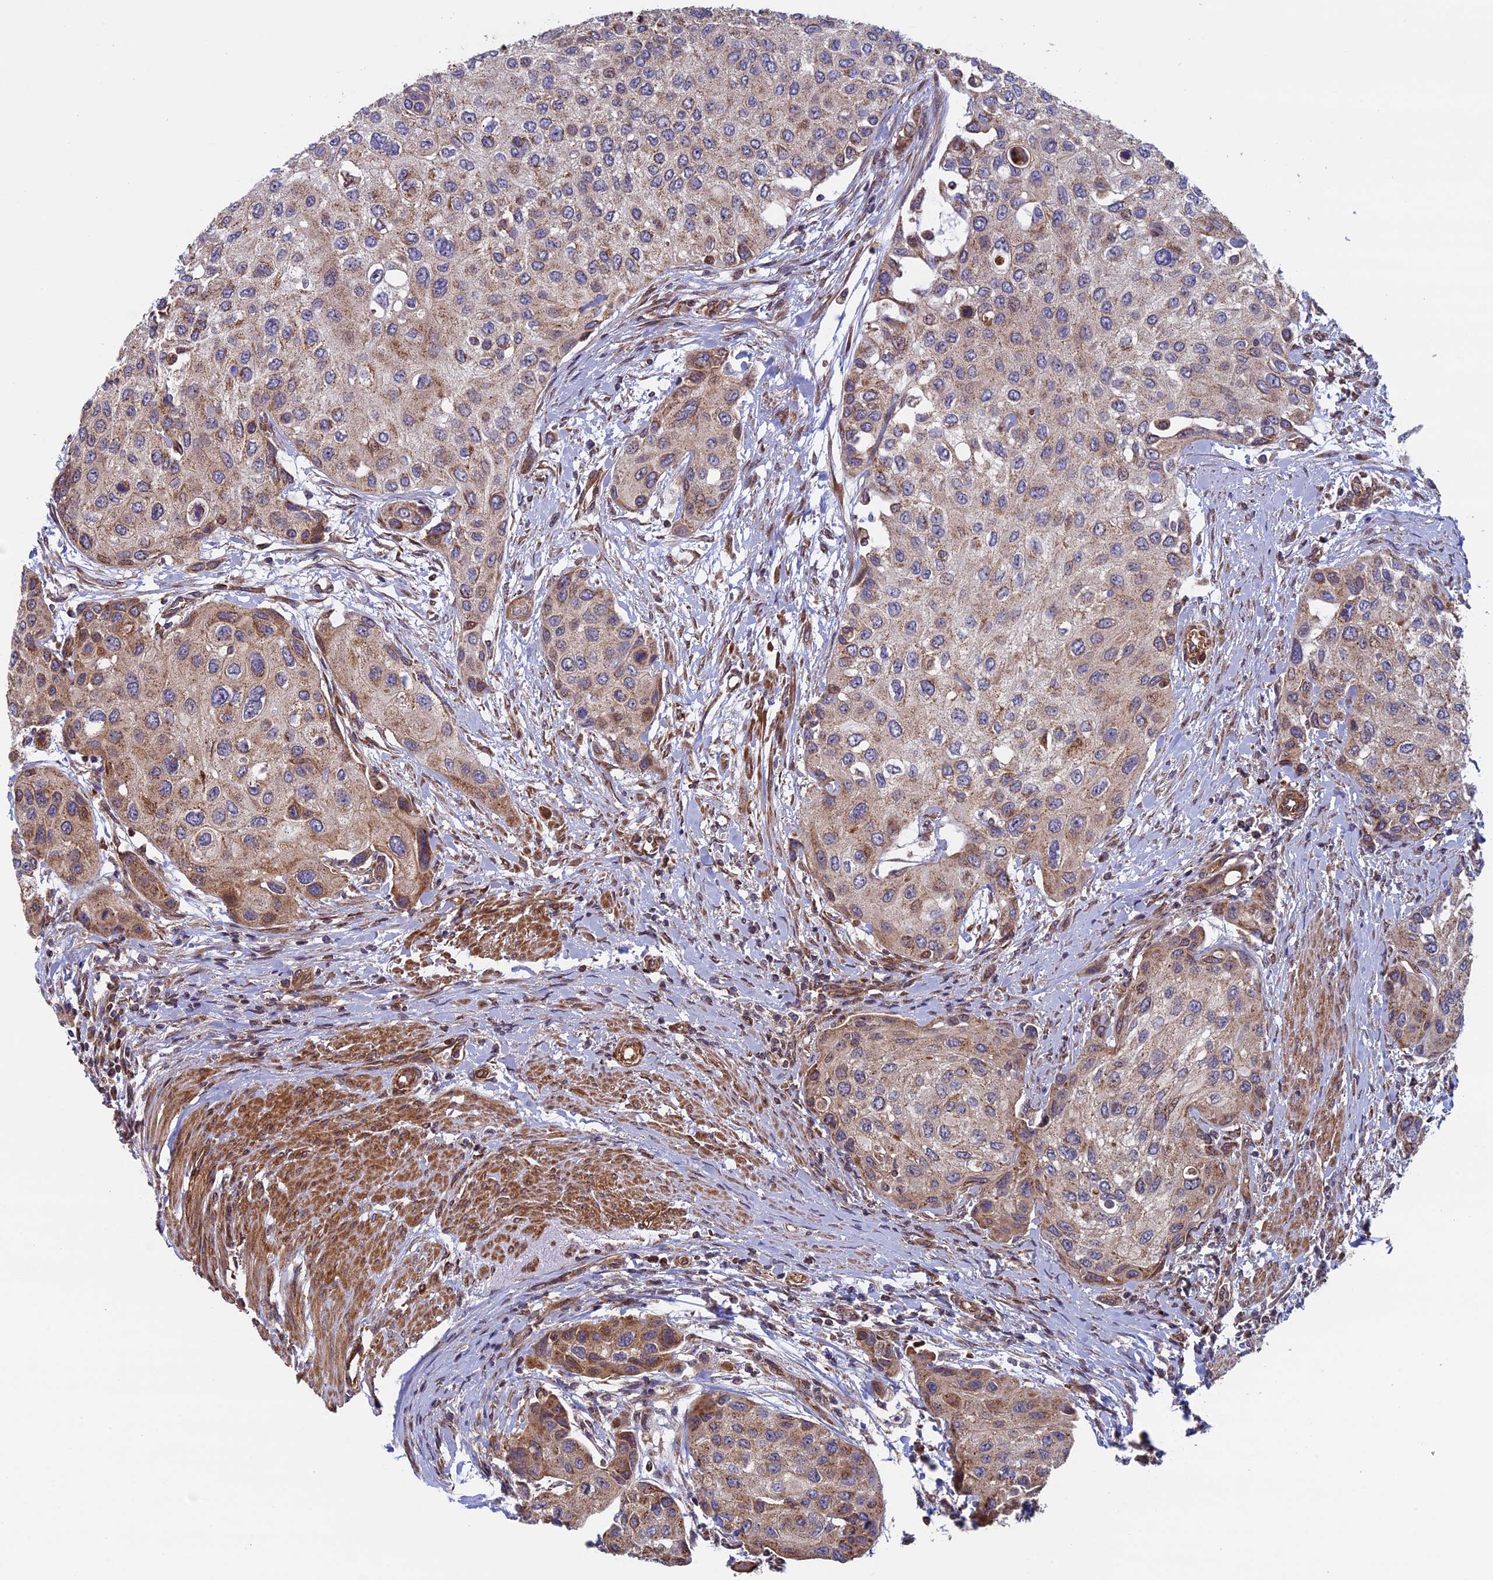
{"staining": {"intensity": "moderate", "quantity": ">75%", "location": "cytoplasmic/membranous"}, "tissue": "urothelial cancer", "cell_type": "Tumor cells", "image_type": "cancer", "snomed": [{"axis": "morphology", "description": "Normal tissue, NOS"}, {"axis": "morphology", "description": "Urothelial carcinoma, High grade"}, {"axis": "topography", "description": "Vascular tissue"}, {"axis": "topography", "description": "Urinary bladder"}], "caption": "Immunohistochemistry staining of urothelial cancer, which displays medium levels of moderate cytoplasmic/membranous positivity in about >75% of tumor cells indicating moderate cytoplasmic/membranous protein positivity. The staining was performed using DAB (3,3'-diaminobenzidine) (brown) for protein detection and nuclei were counterstained in hematoxylin (blue).", "gene": "CCDC8", "patient": {"sex": "female", "age": 56}}